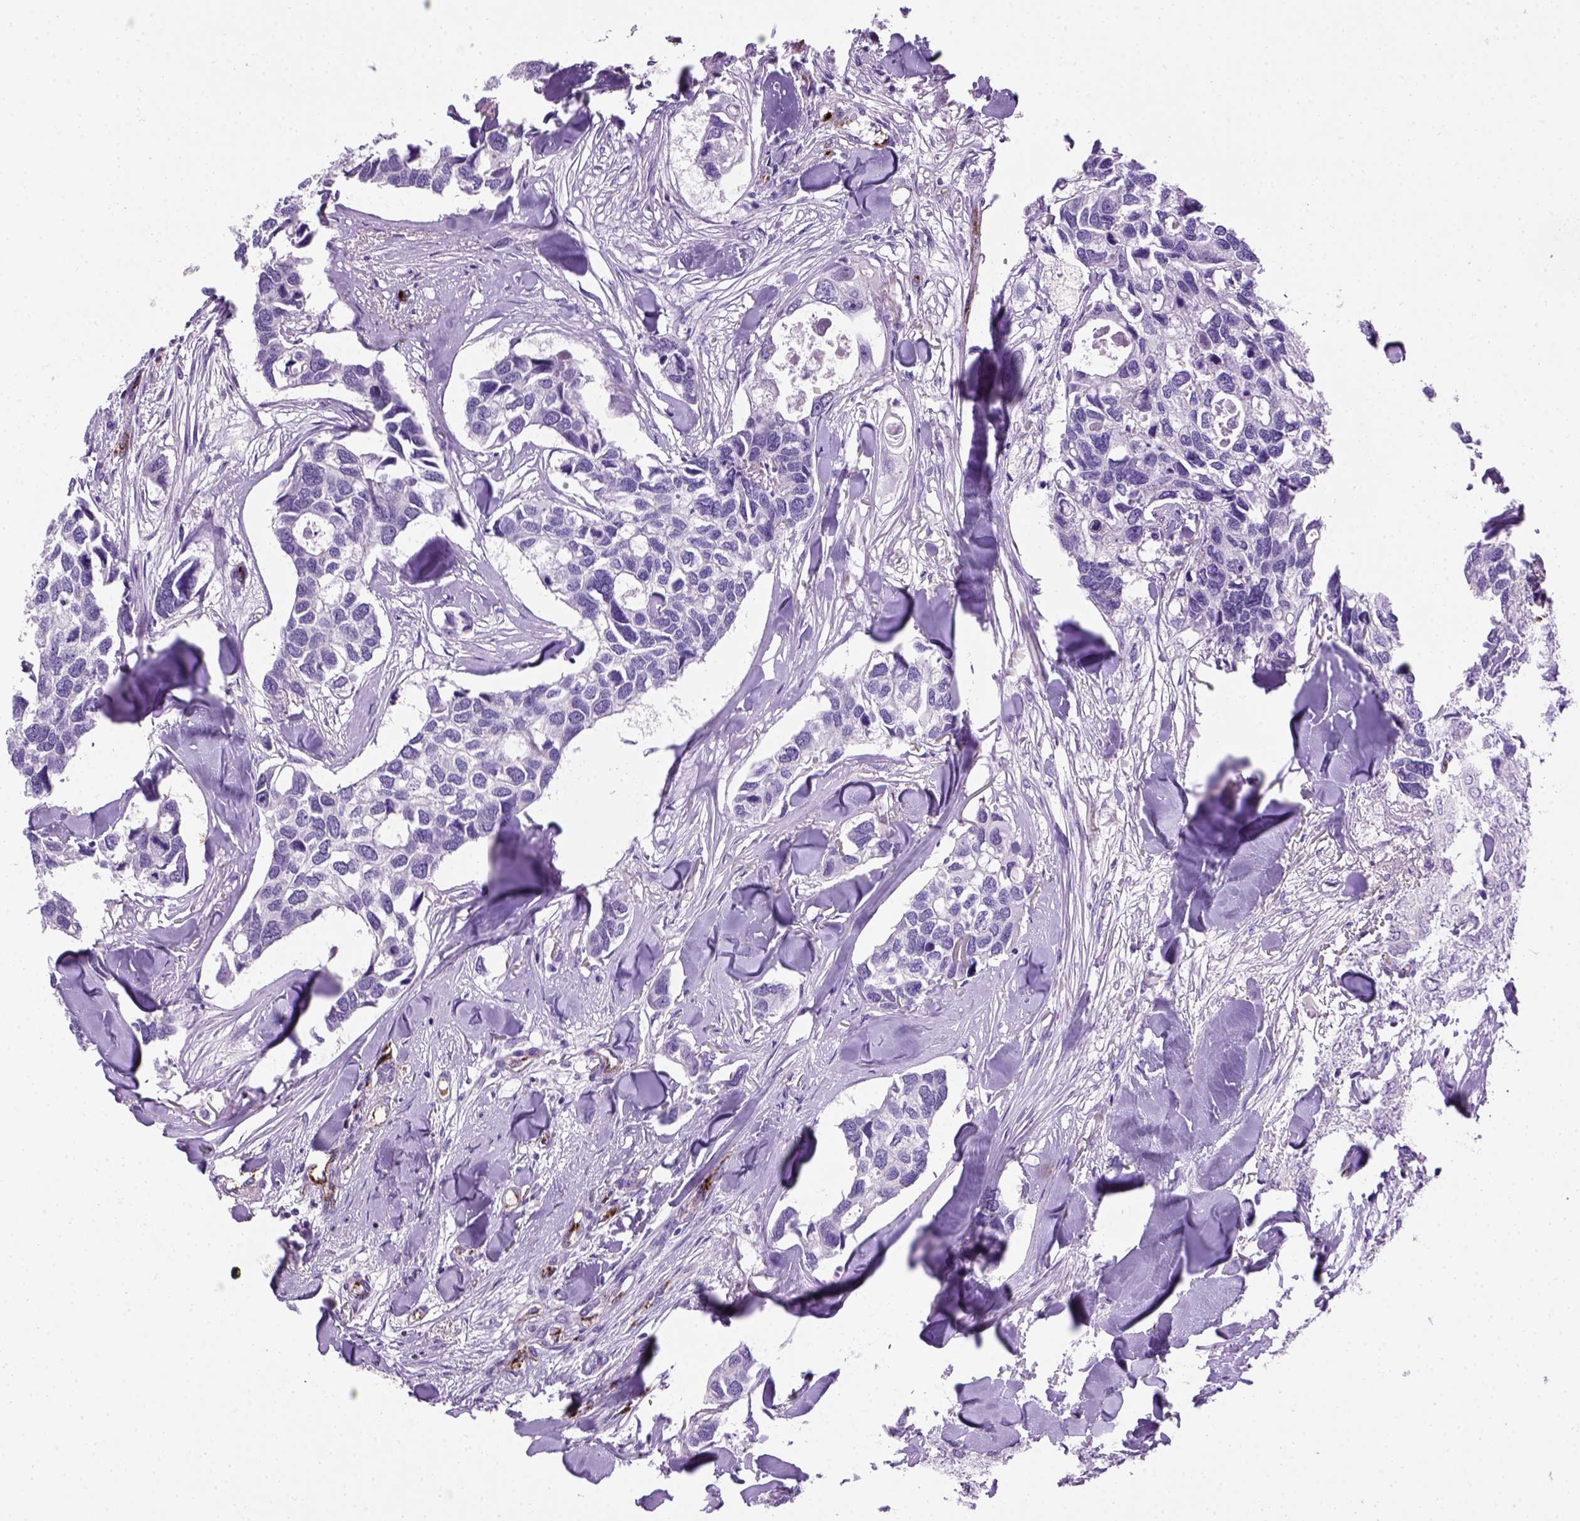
{"staining": {"intensity": "negative", "quantity": "none", "location": "none"}, "tissue": "breast cancer", "cell_type": "Tumor cells", "image_type": "cancer", "snomed": [{"axis": "morphology", "description": "Duct carcinoma"}, {"axis": "topography", "description": "Breast"}], "caption": "Protein analysis of breast cancer demonstrates no significant staining in tumor cells.", "gene": "VWF", "patient": {"sex": "female", "age": 83}}